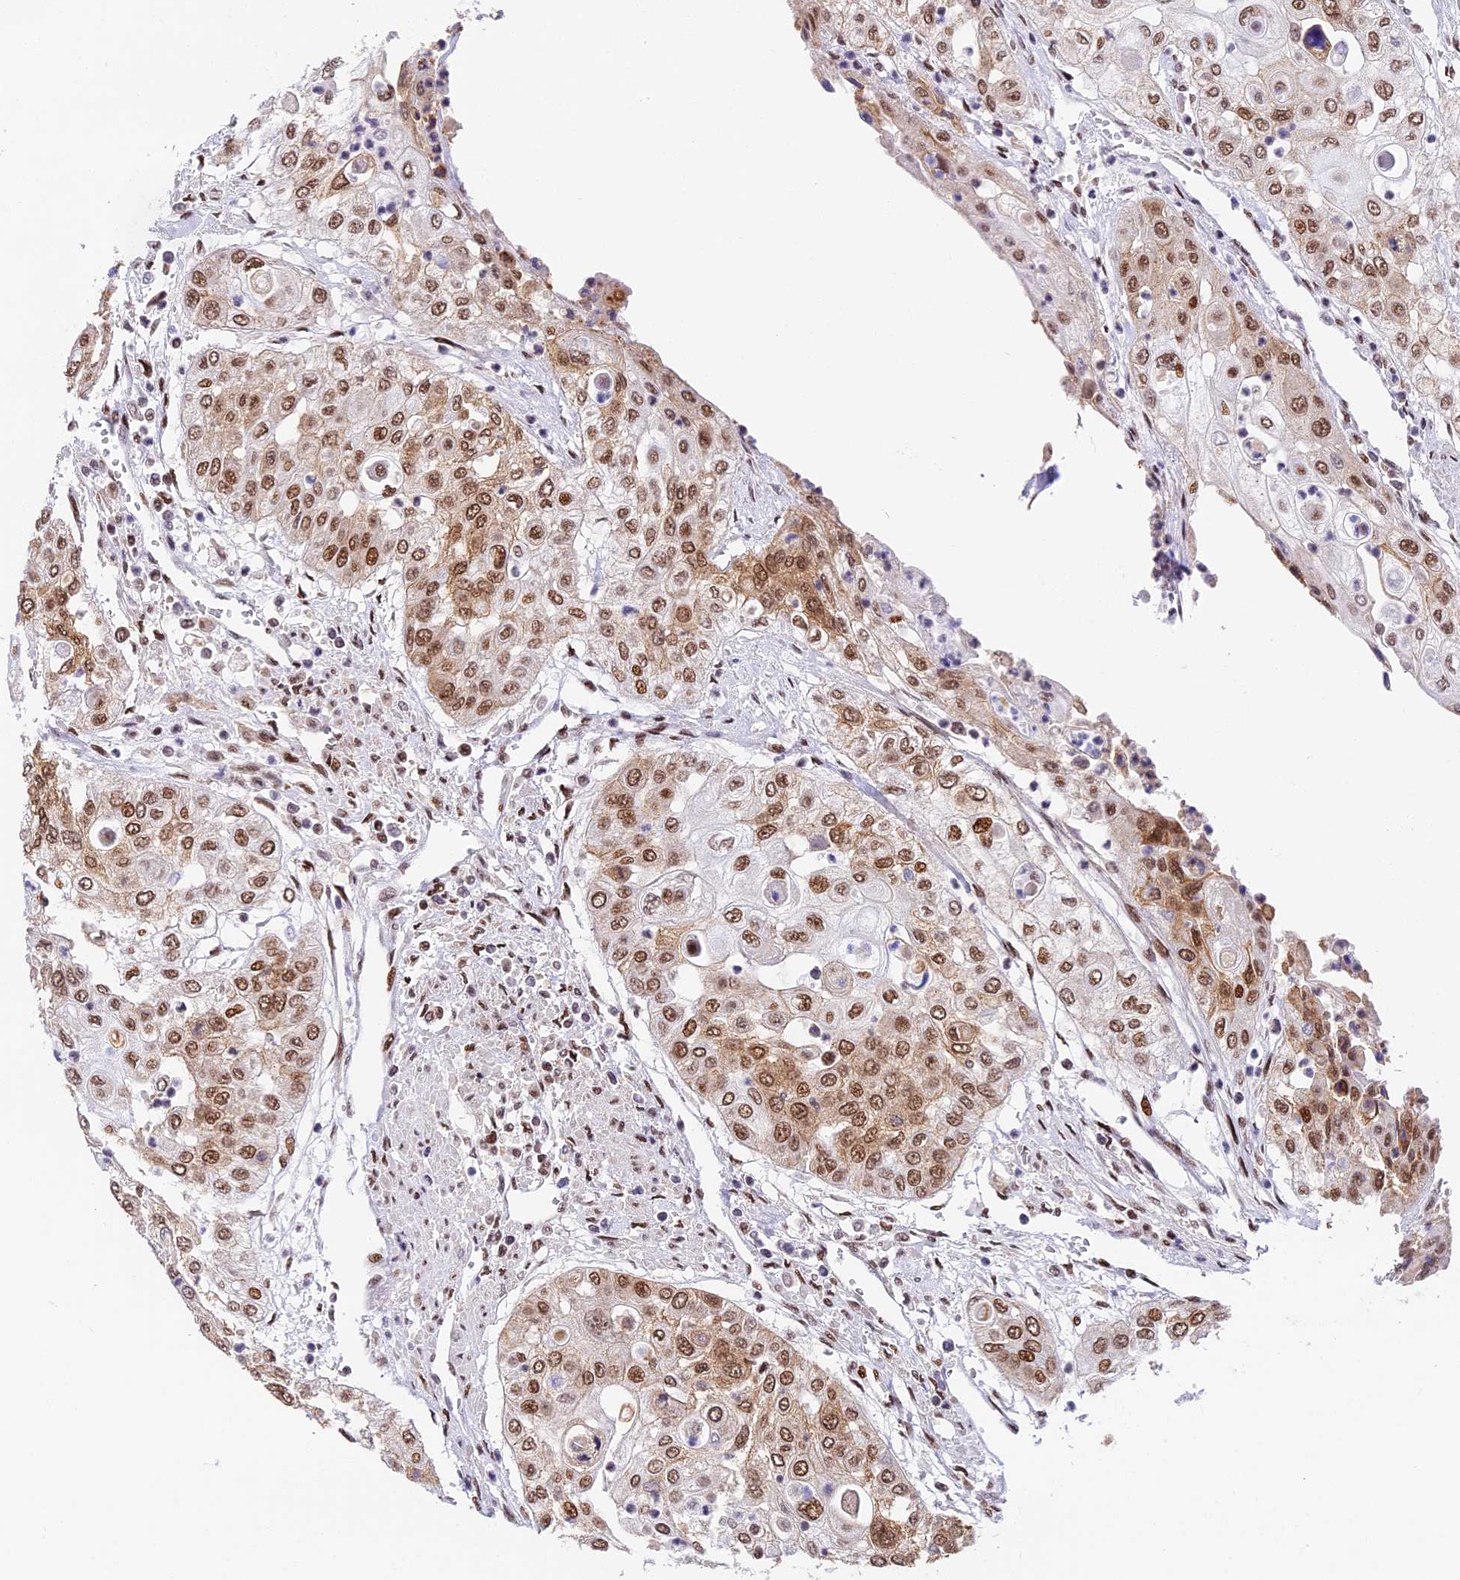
{"staining": {"intensity": "moderate", "quantity": ">75%", "location": "nuclear"}, "tissue": "urothelial cancer", "cell_type": "Tumor cells", "image_type": "cancer", "snomed": [{"axis": "morphology", "description": "Urothelial carcinoma, High grade"}, {"axis": "topography", "description": "Urinary bladder"}], "caption": "Moderate nuclear protein expression is present in about >75% of tumor cells in urothelial cancer.", "gene": "SBNO1", "patient": {"sex": "female", "age": 79}}